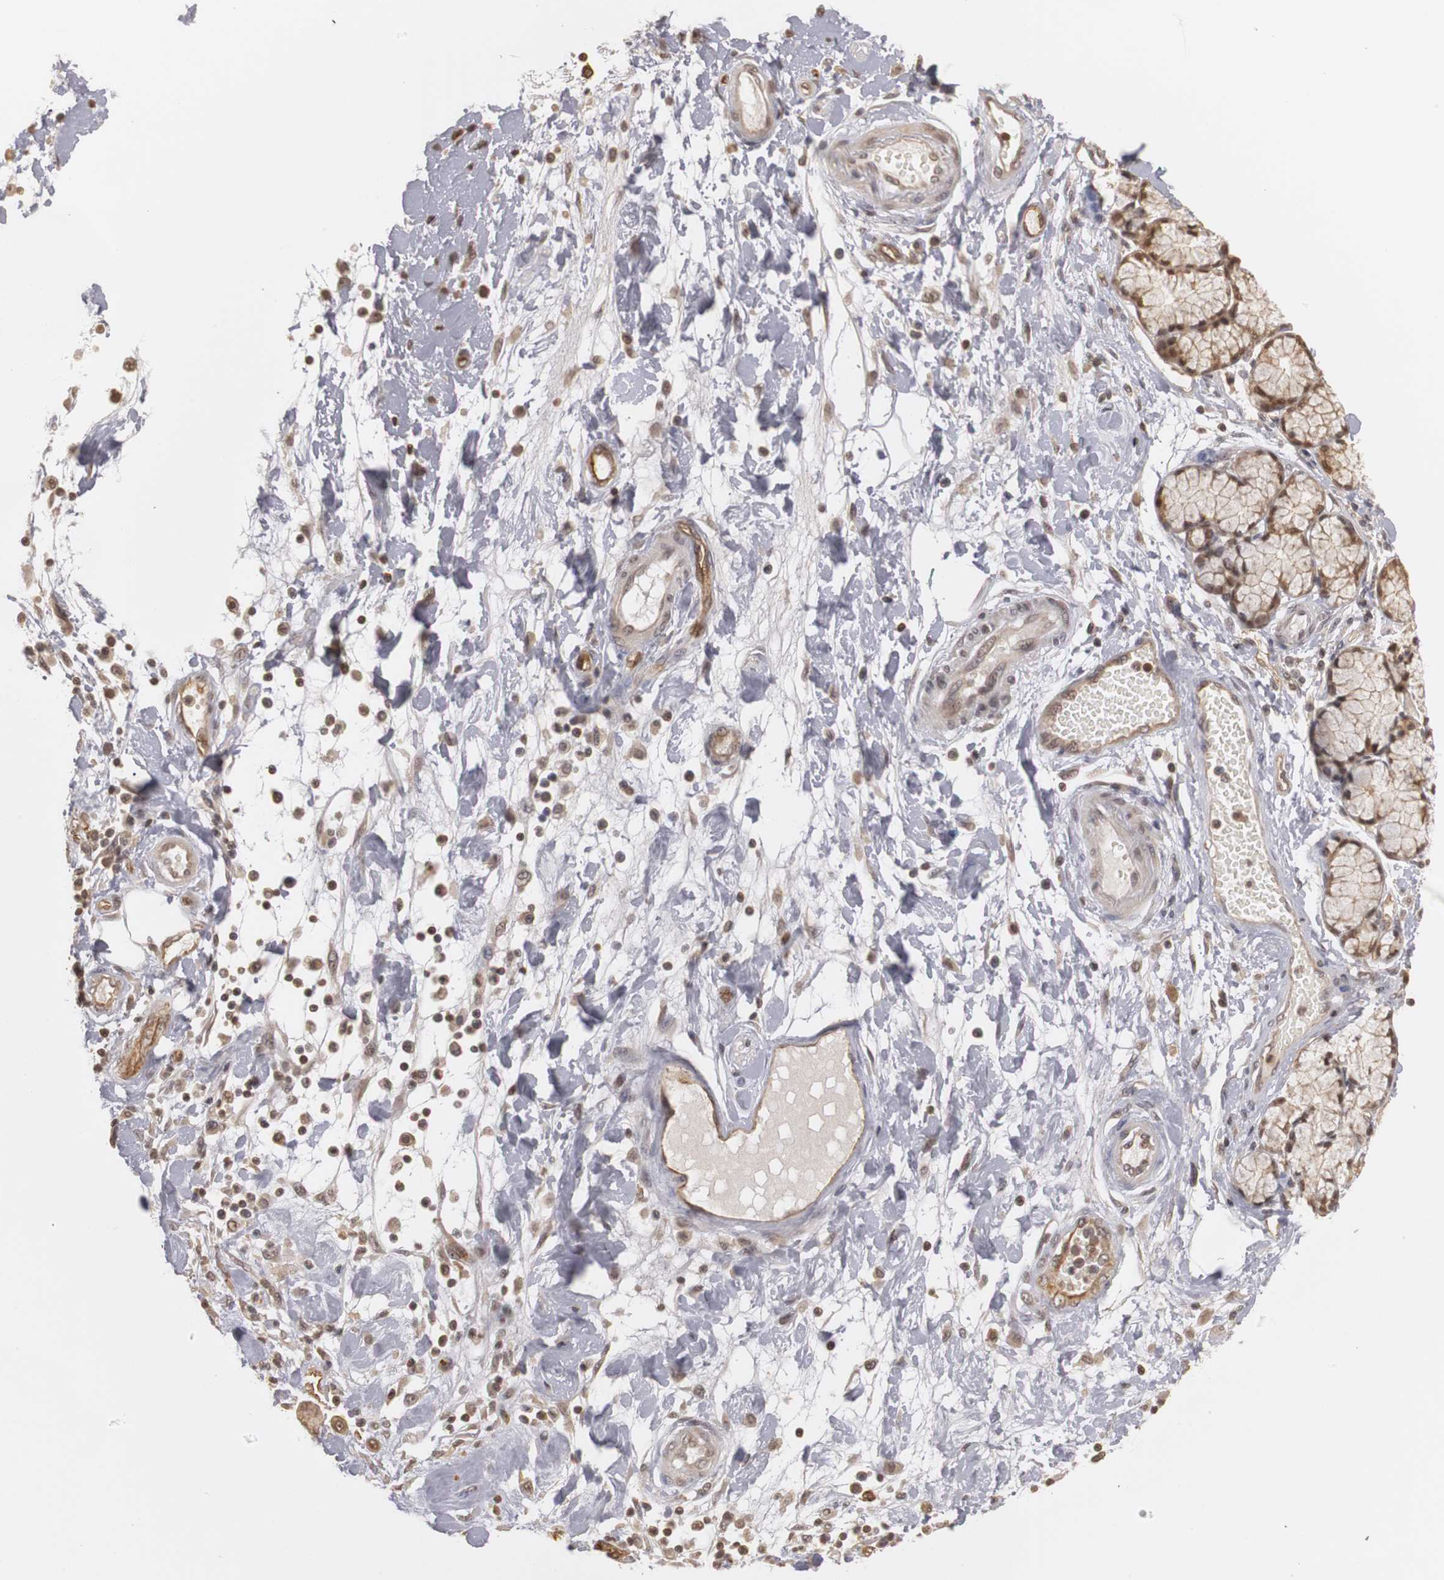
{"staining": {"intensity": "weak", "quantity": ">75%", "location": "cytoplasmic/membranous,nuclear"}, "tissue": "pancreatic cancer", "cell_type": "Tumor cells", "image_type": "cancer", "snomed": [{"axis": "morphology", "description": "Adenocarcinoma, NOS"}, {"axis": "morphology", "description": "Adenocarcinoma, metastatic, NOS"}, {"axis": "topography", "description": "Lymph node"}, {"axis": "topography", "description": "Pancreas"}, {"axis": "topography", "description": "Duodenum"}], "caption": "Protein expression analysis of pancreatic cancer (adenocarcinoma) reveals weak cytoplasmic/membranous and nuclear expression in about >75% of tumor cells.", "gene": "PLEKHA1", "patient": {"sex": "female", "age": 64}}